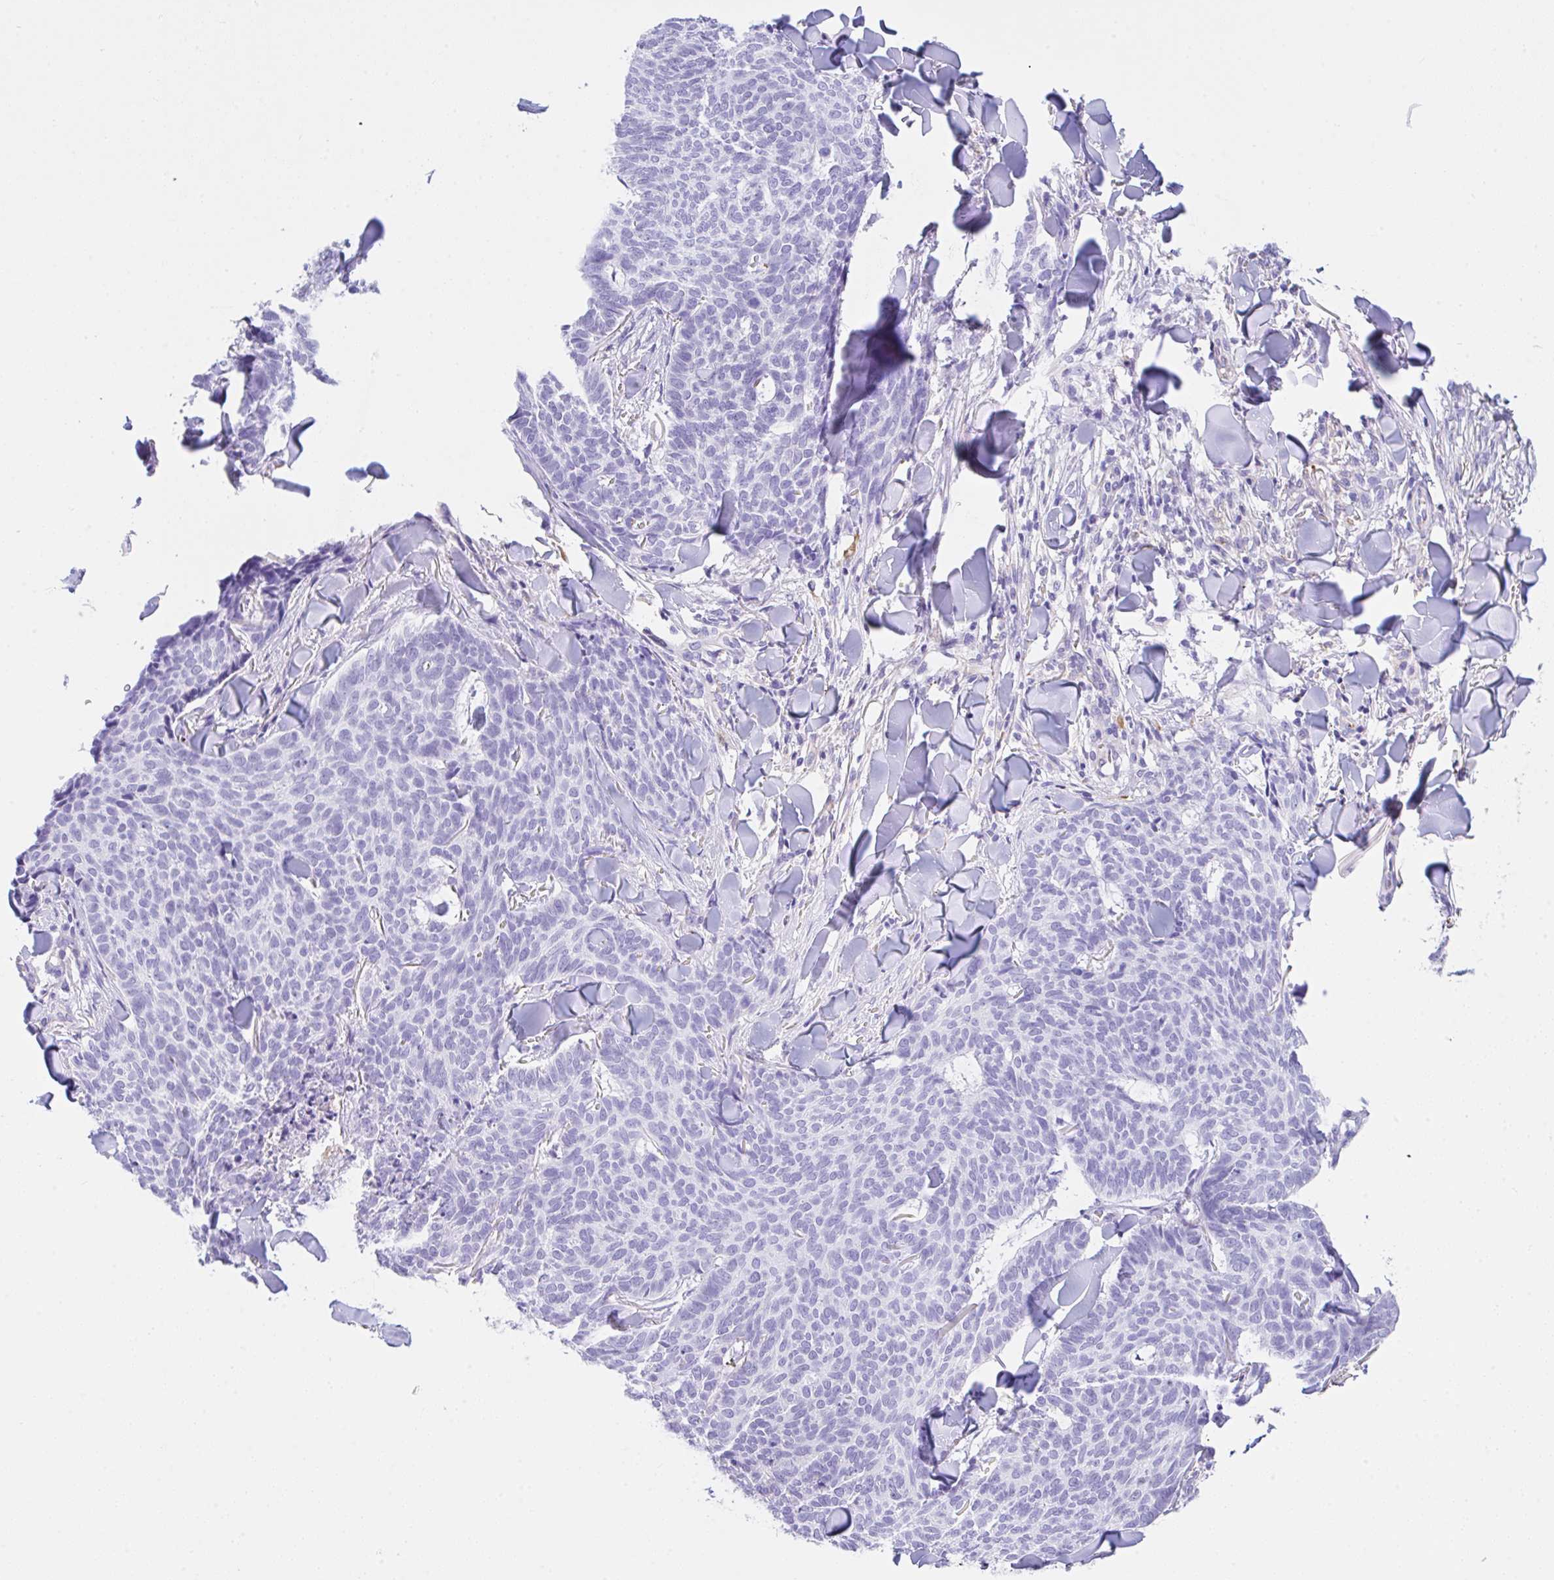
{"staining": {"intensity": "negative", "quantity": "none", "location": "none"}, "tissue": "skin cancer", "cell_type": "Tumor cells", "image_type": "cancer", "snomed": [{"axis": "morphology", "description": "Normal tissue, NOS"}, {"axis": "morphology", "description": "Basal cell carcinoma"}, {"axis": "topography", "description": "Skin"}], "caption": "Immunohistochemistry (IHC) micrograph of neoplastic tissue: human skin cancer stained with DAB exhibits no significant protein staining in tumor cells.", "gene": "NDUFAF8", "patient": {"sex": "male", "age": 50}}